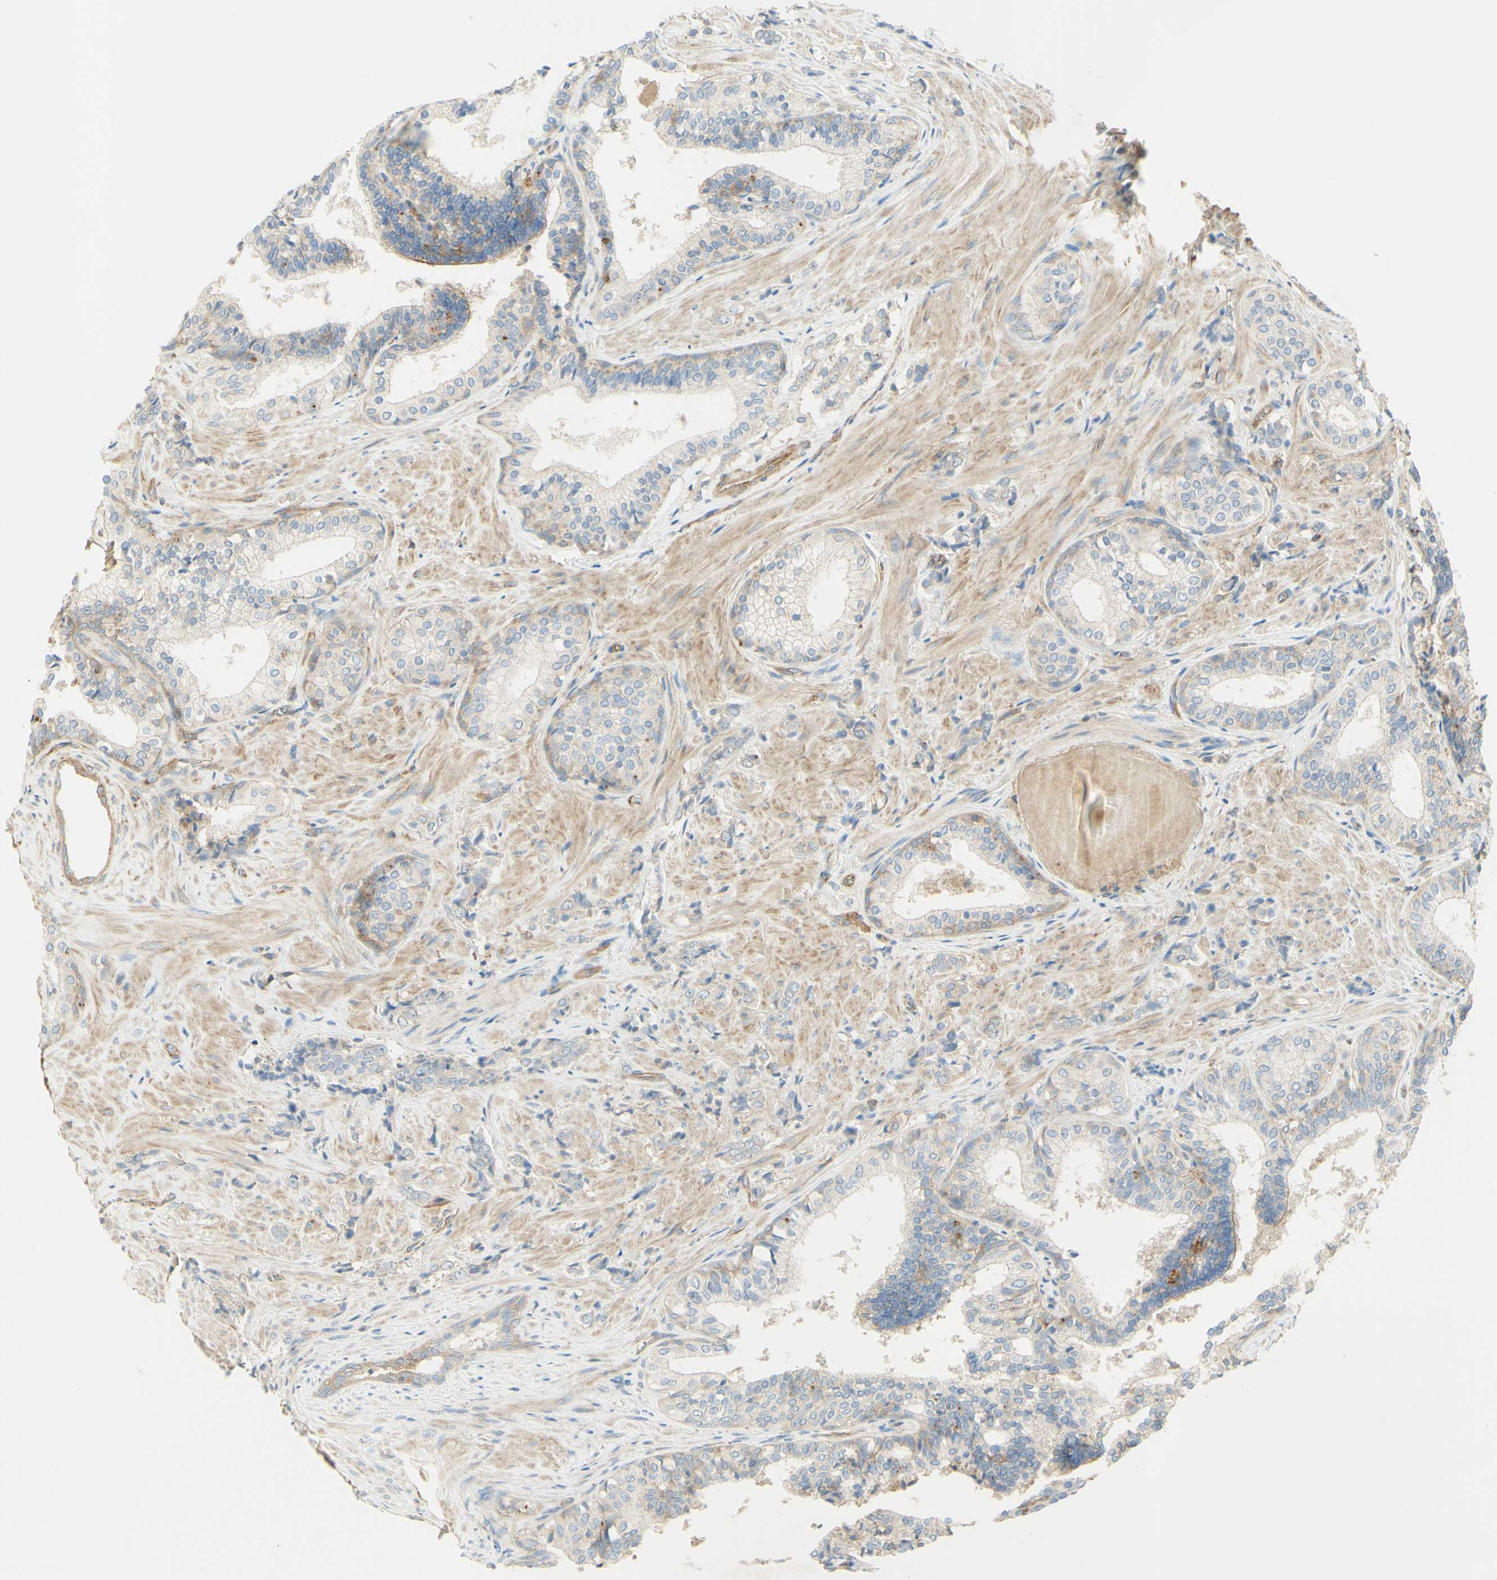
{"staining": {"intensity": "weak", "quantity": ">75%", "location": "cytoplasmic/membranous"}, "tissue": "prostate cancer", "cell_type": "Tumor cells", "image_type": "cancer", "snomed": [{"axis": "morphology", "description": "Adenocarcinoma, Low grade"}, {"axis": "topography", "description": "Prostate"}], "caption": "Prostate cancer (adenocarcinoma (low-grade)) stained for a protein reveals weak cytoplasmic/membranous positivity in tumor cells.", "gene": "IKBKG", "patient": {"sex": "male", "age": 60}}